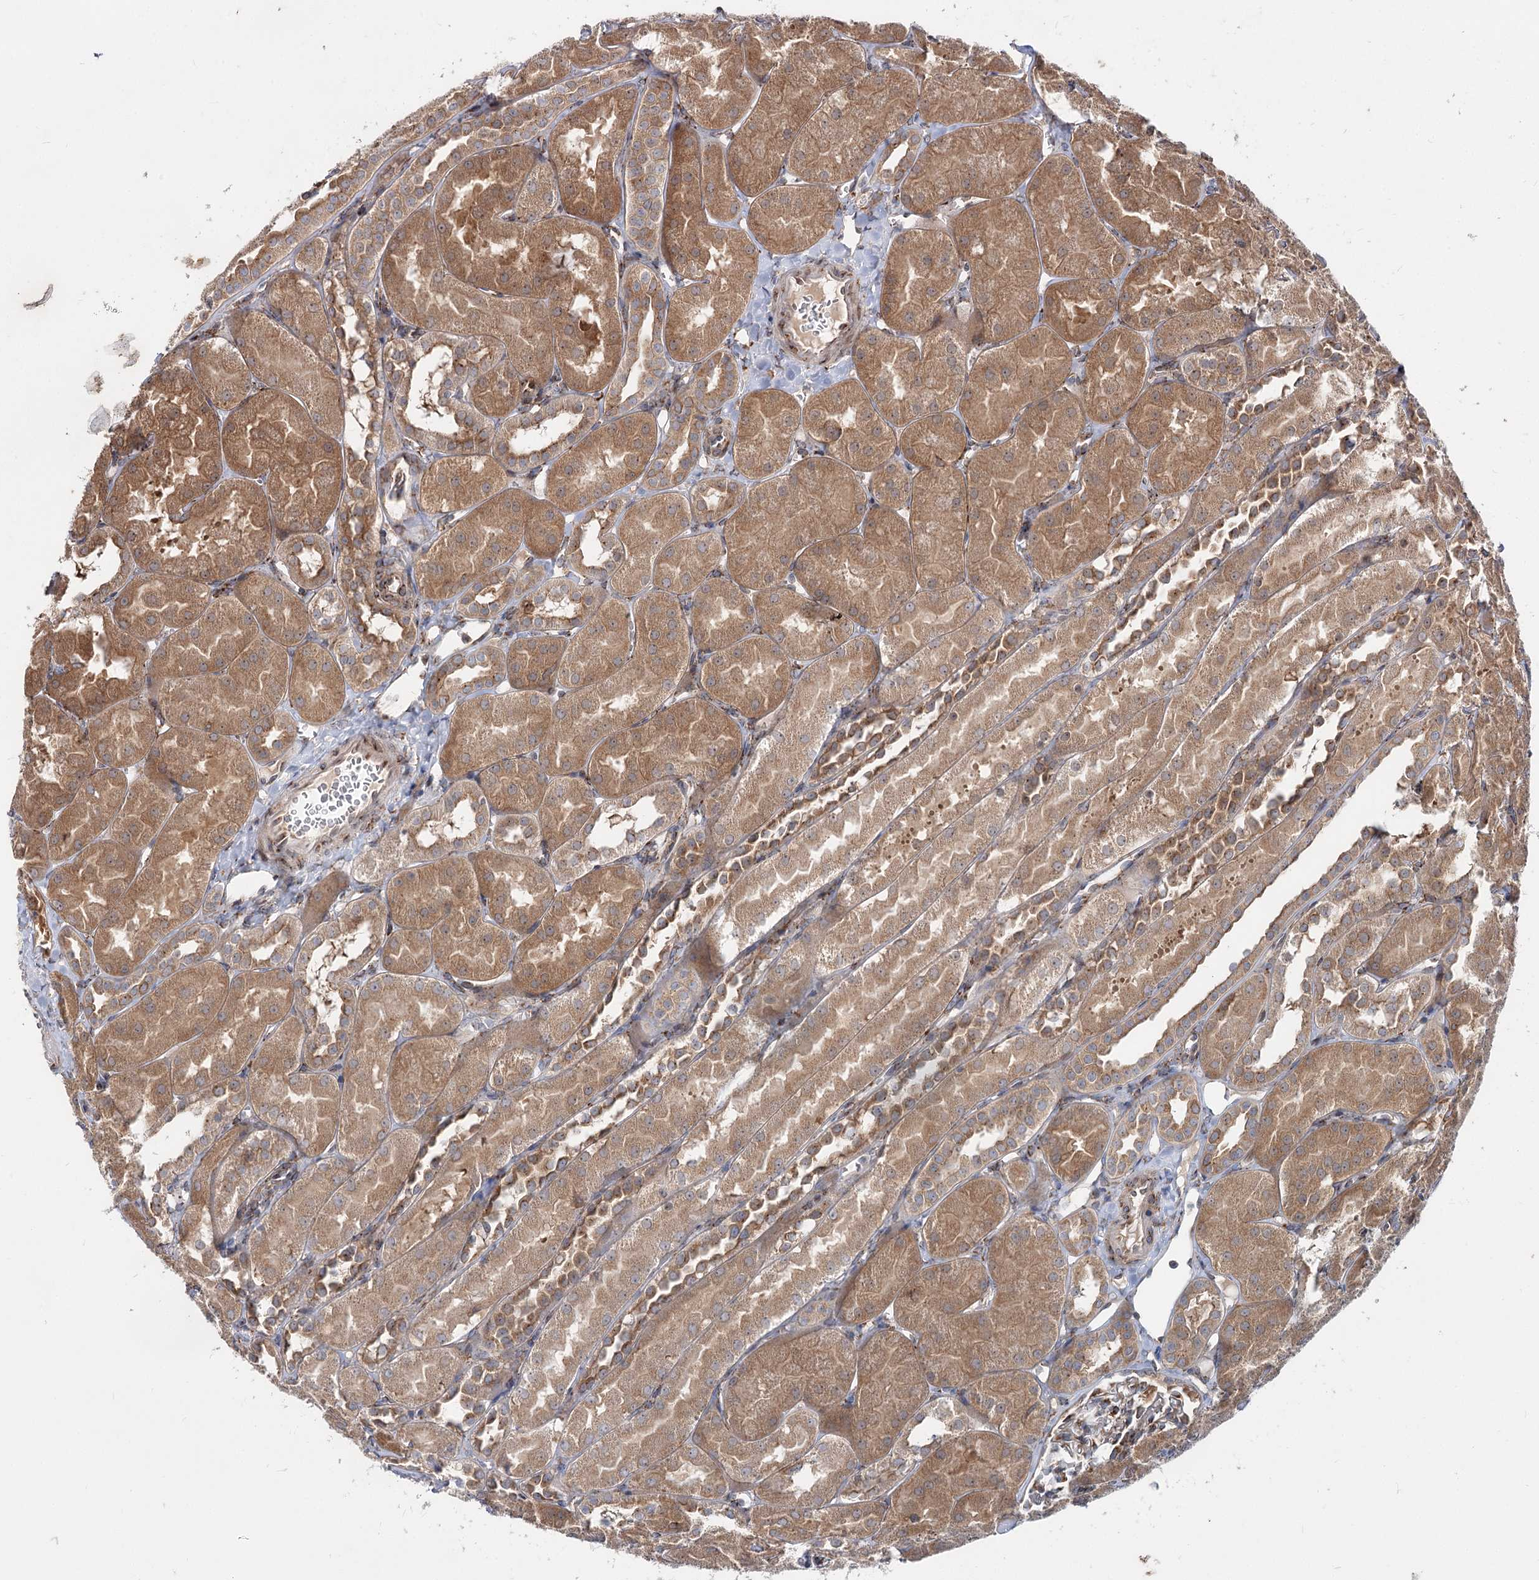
{"staining": {"intensity": "moderate", "quantity": "25%-75%", "location": "cytoplasmic/membranous"}, "tissue": "kidney", "cell_type": "Cells in glomeruli", "image_type": "normal", "snomed": [{"axis": "morphology", "description": "Normal tissue, NOS"}, {"axis": "topography", "description": "Kidney"}, {"axis": "topography", "description": "Urinary bladder"}], "caption": "The histopathology image displays immunohistochemical staining of benign kidney. There is moderate cytoplasmic/membranous expression is appreciated in about 25%-75% of cells in glomeruli. The protein of interest is stained brown, and the nuclei are stained in blue (DAB IHC with brightfield microscopy, high magnification).", "gene": "SPART", "patient": {"sex": "male", "age": 16}}